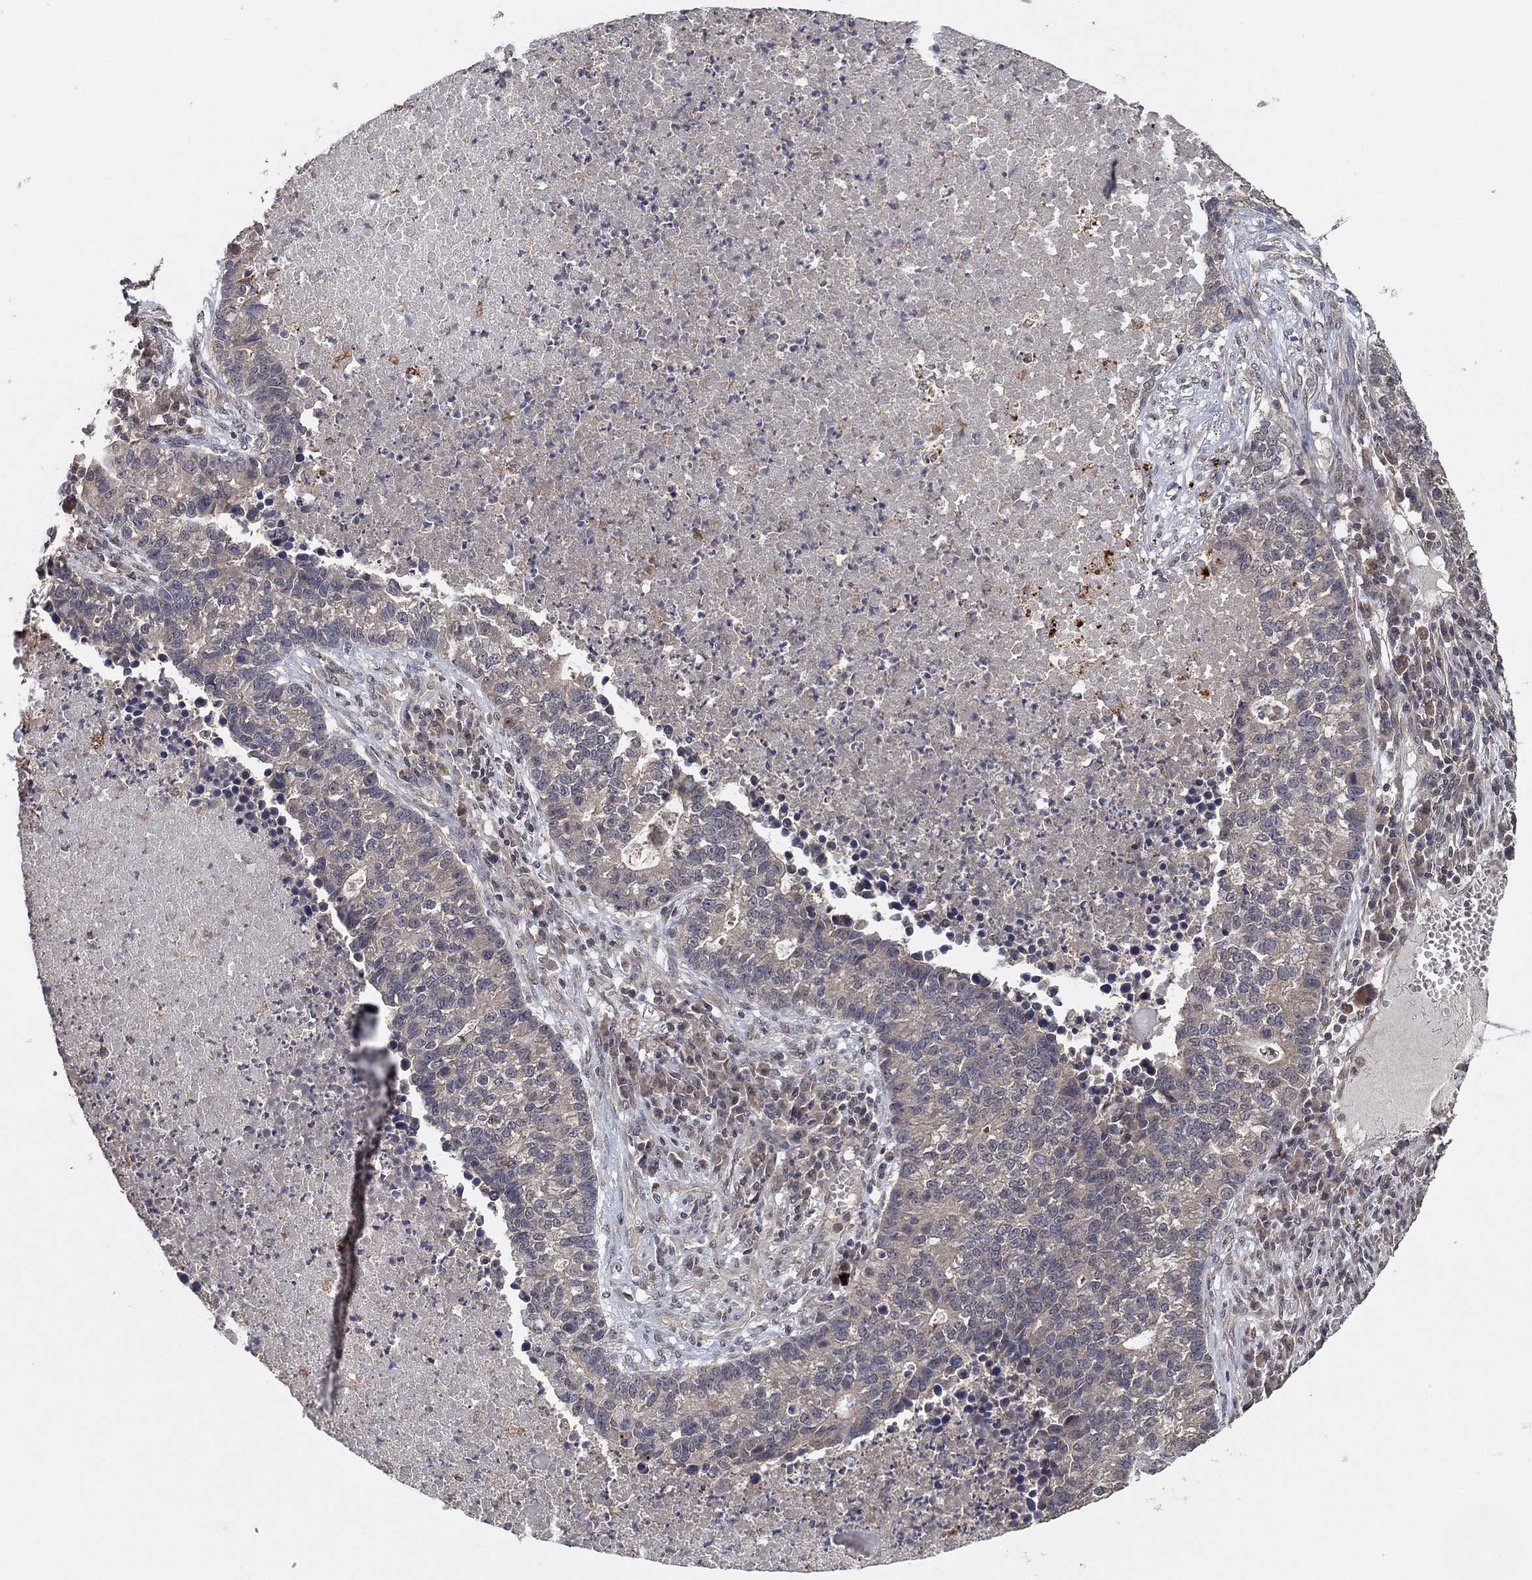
{"staining": {"intensity": "negative", "quantity": "none", "location": "none"}, "tissue": "lung cancer", "cell_type": "Tumor cells", "image_type": "cancer", "snomed": [{"axis": "morphology", "description": "Adenocarcinoma, NOS"}, {"axis": "topography", "description": "Lung"}], "caption": "Histopathology image shows no significant protein positivity in tumor cells of lung adenocarcinoma.", "gene": "CCDC43", "patient": {"sex": "male", "age": 57}}